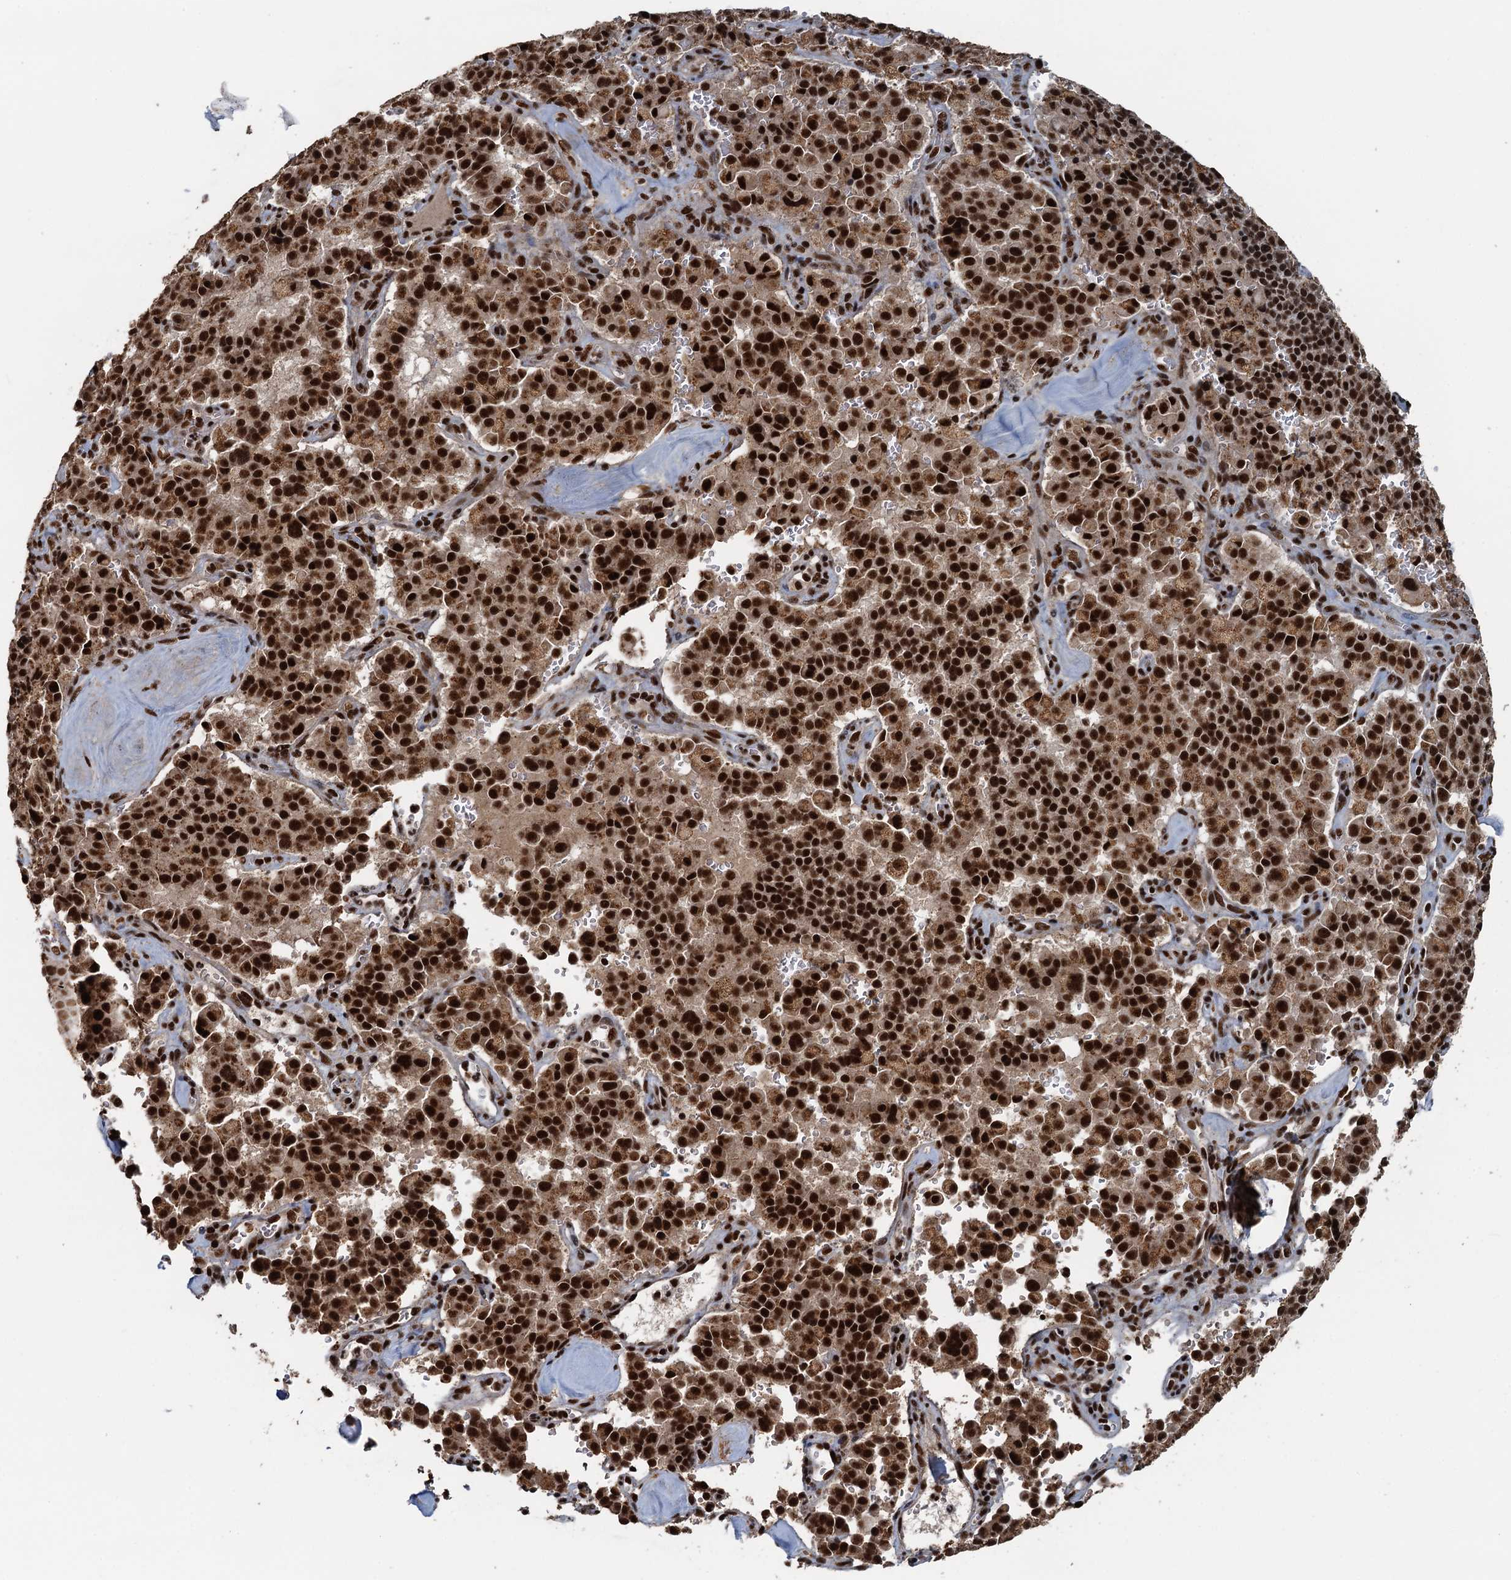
{"staining": {"intensity": "strong", "quantity": ">75%", "location": "nuclear"}, "tissue": "pancreatic cancer", "cell_type": "Tumor cells", "image_type": "cancer", "snomed": [{"axis": "morphology", "description": "Adenocarcinoma, NOS"}, {"axis": "topography", "description": "Pancreas"}], "caption": "Brown immunohistochemical staining in pancreatic adenocarcinoma reveals strong nuclear positivity in approximately >75% of tumor cells. Immunohistochemistry (ihc) stains the protein in brown and the nuclei are stained blue.", "gene": "ZC3H18", "patient": {"sex": "male", "age": 65}}